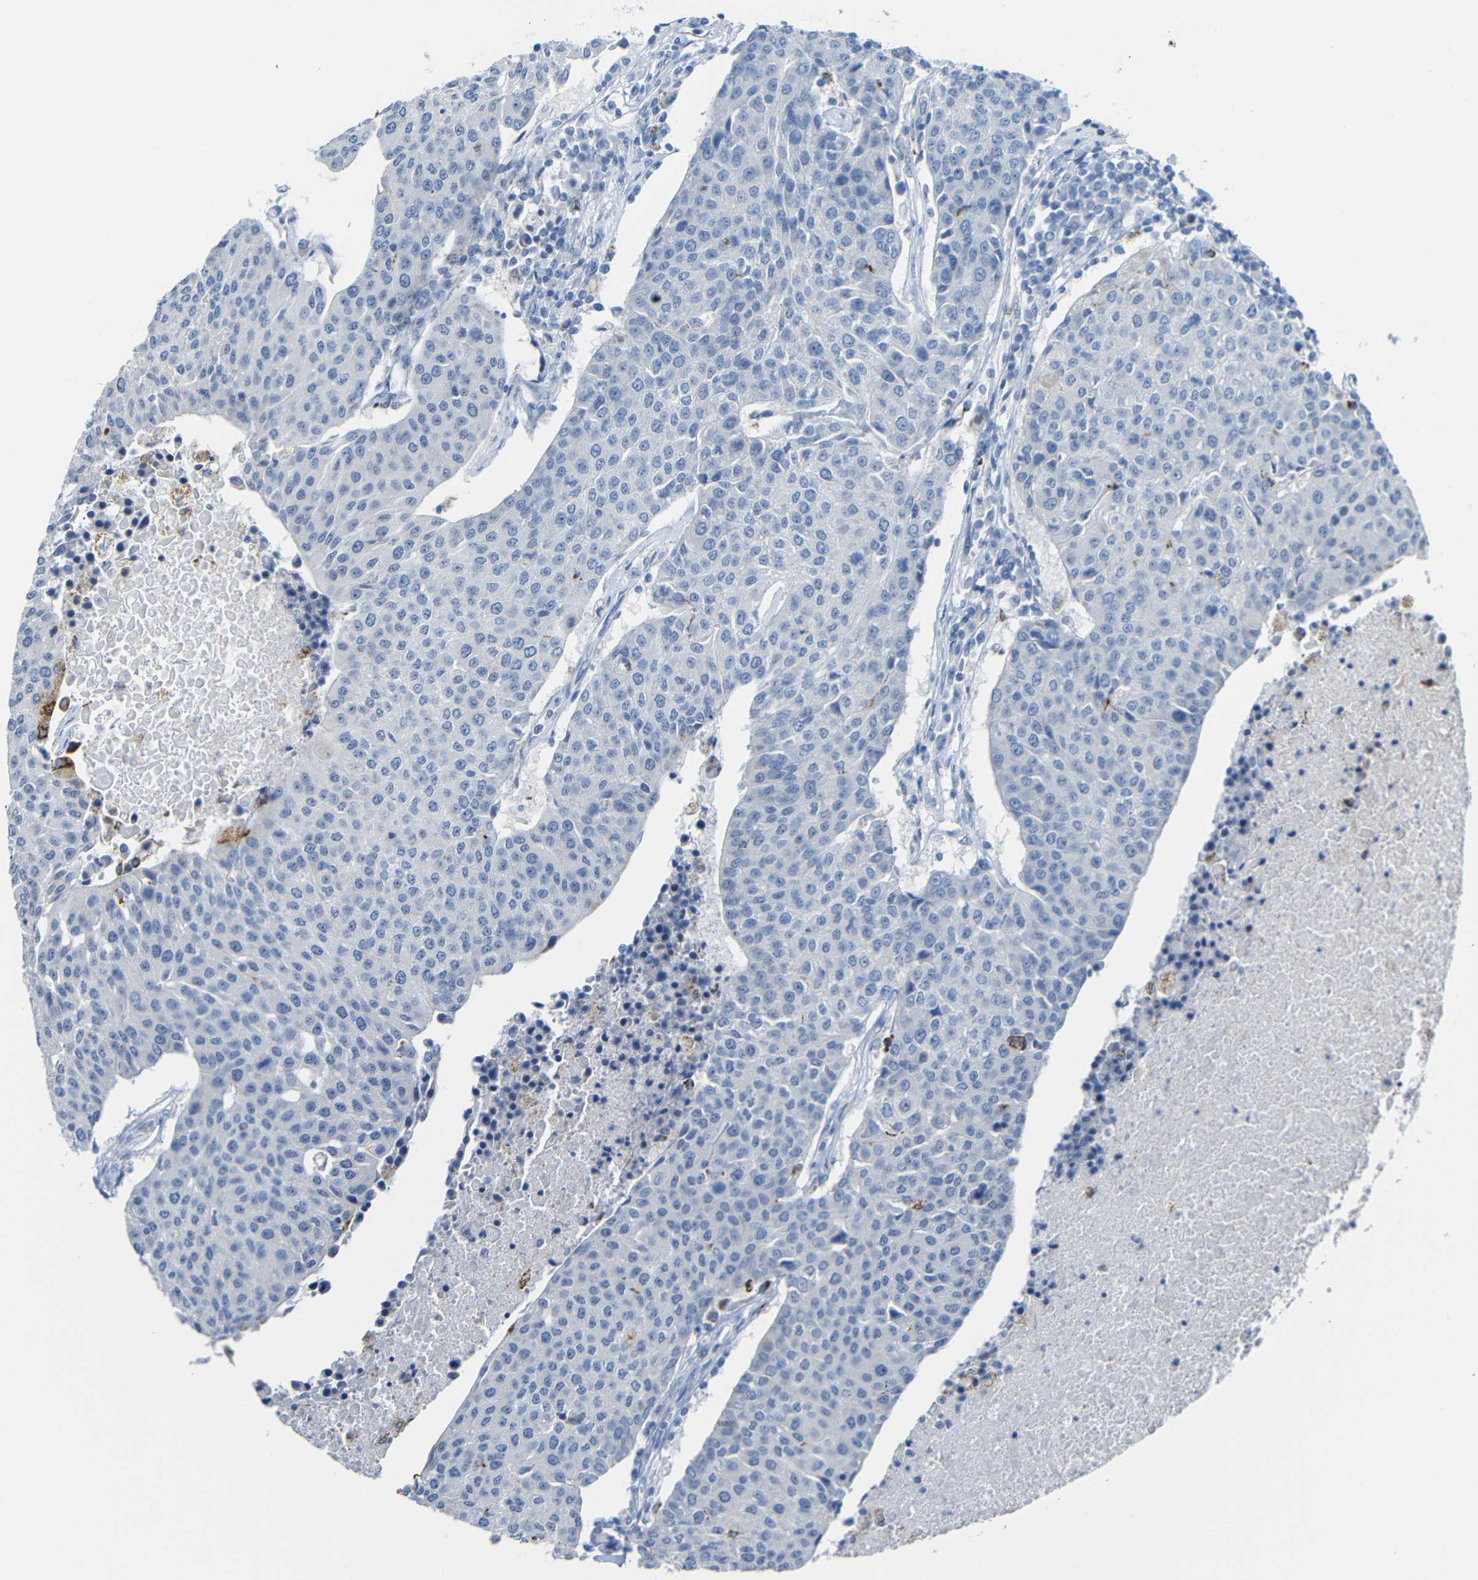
{"staining": {"intensity": "moderate", "quantity": "<25%", "location": "cytoplasmic/membranous"}, "tissue": "urothelial cancer", "cell_type": "Tumor cells", "image_type": "cancer", "snomed": [{"axis": "morphology", "description": "Urothelial carcinoma, High grade"}, {"axis": "topography", "description": "Urinary bladder"}], "caption": "The immunohistochemical stain shows moderate cytoplasmic/membranous staining in tumor cells of urothelial carcinoma (high-grade) tissue.", "gene": "C15orf48", "patient": {"sex": "female", "age": 85}}